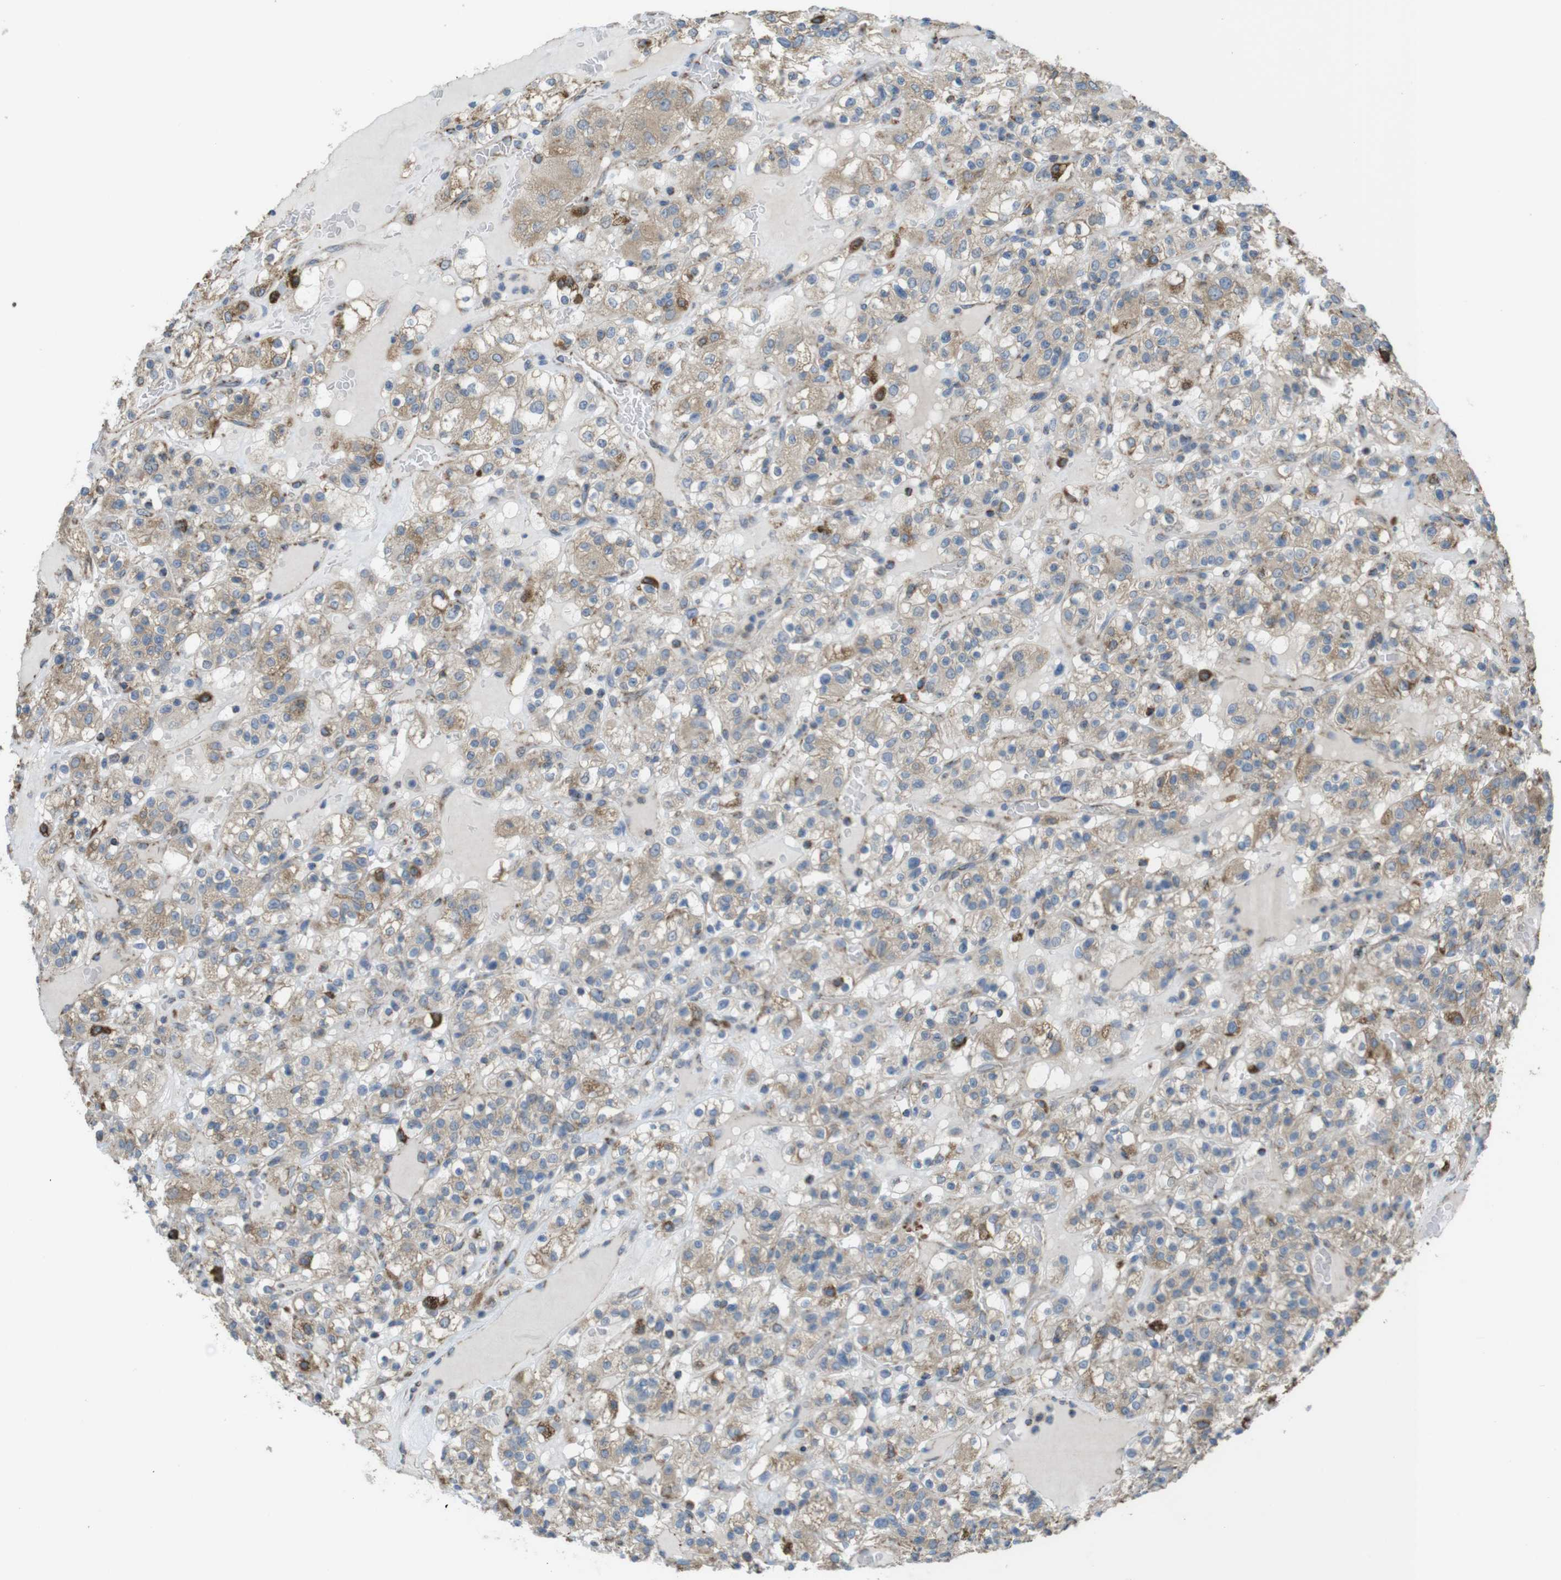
{"staining": {"intensity": "weak", "quantity": ">75%", "location": "cytoplasmic/membranous"}, "tissue": "renal cancer", "cell_type": "Tumor cells", "image_type": "cancer", "snomed": [{"axis": "morphology", "description": "Normal tissue, NOS"}, {"axis": "morphology", "description": "Adenocarcinoma, NOS"}, {"axis": "topography", "description": "Kidney"}], "caption": "Immunohistochemistry (IHC) (DAB (3,3'-diaminobenzidine)) staining of human renal cancer exhibits weak cytoplasmic/membranous protein expression in about >75% of tumor cells. The staining was performed using DAB, with brown indicating positive protein expression. Nuclei are stained blue with hematoxylin.", "gene": "GRIK2", "patient": {"sex": "female", "age": 72}}